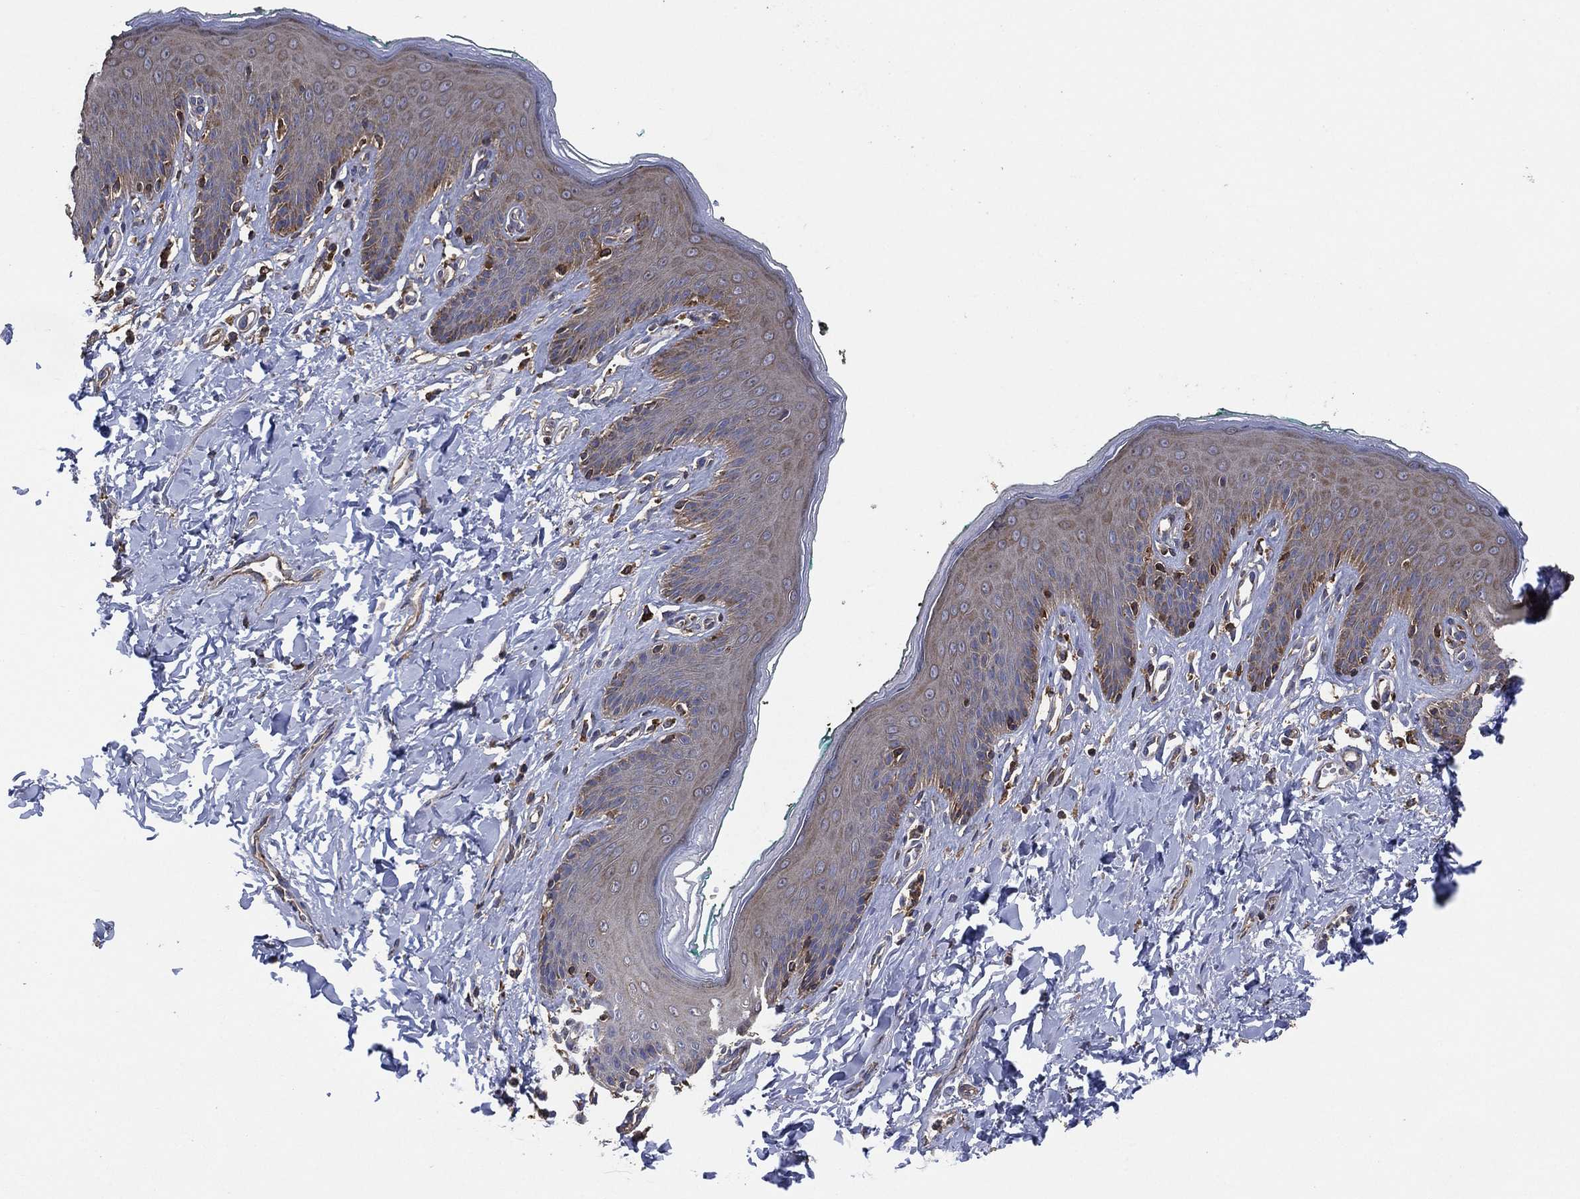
{"staining": {"intensity": "moderate", "quantity": "<25%", "location": "cytoplasmic/membranous"}, "tissue": "skin", "cell_type": "Epidermal cells", "image_type": "normal", "snomed": [{"axis": "morphology", "description": "Normal tissue, NOS"}, {"axis": "topography", "description": "Vulva"}], "caption": "Protein analysis of unremarkable skin reveals moderate cytoplasmic/membranous expression in approximately <25% of epidermal cells.", "gene": "LIMD1", "patient": {"sex": "female", "age": 66}}